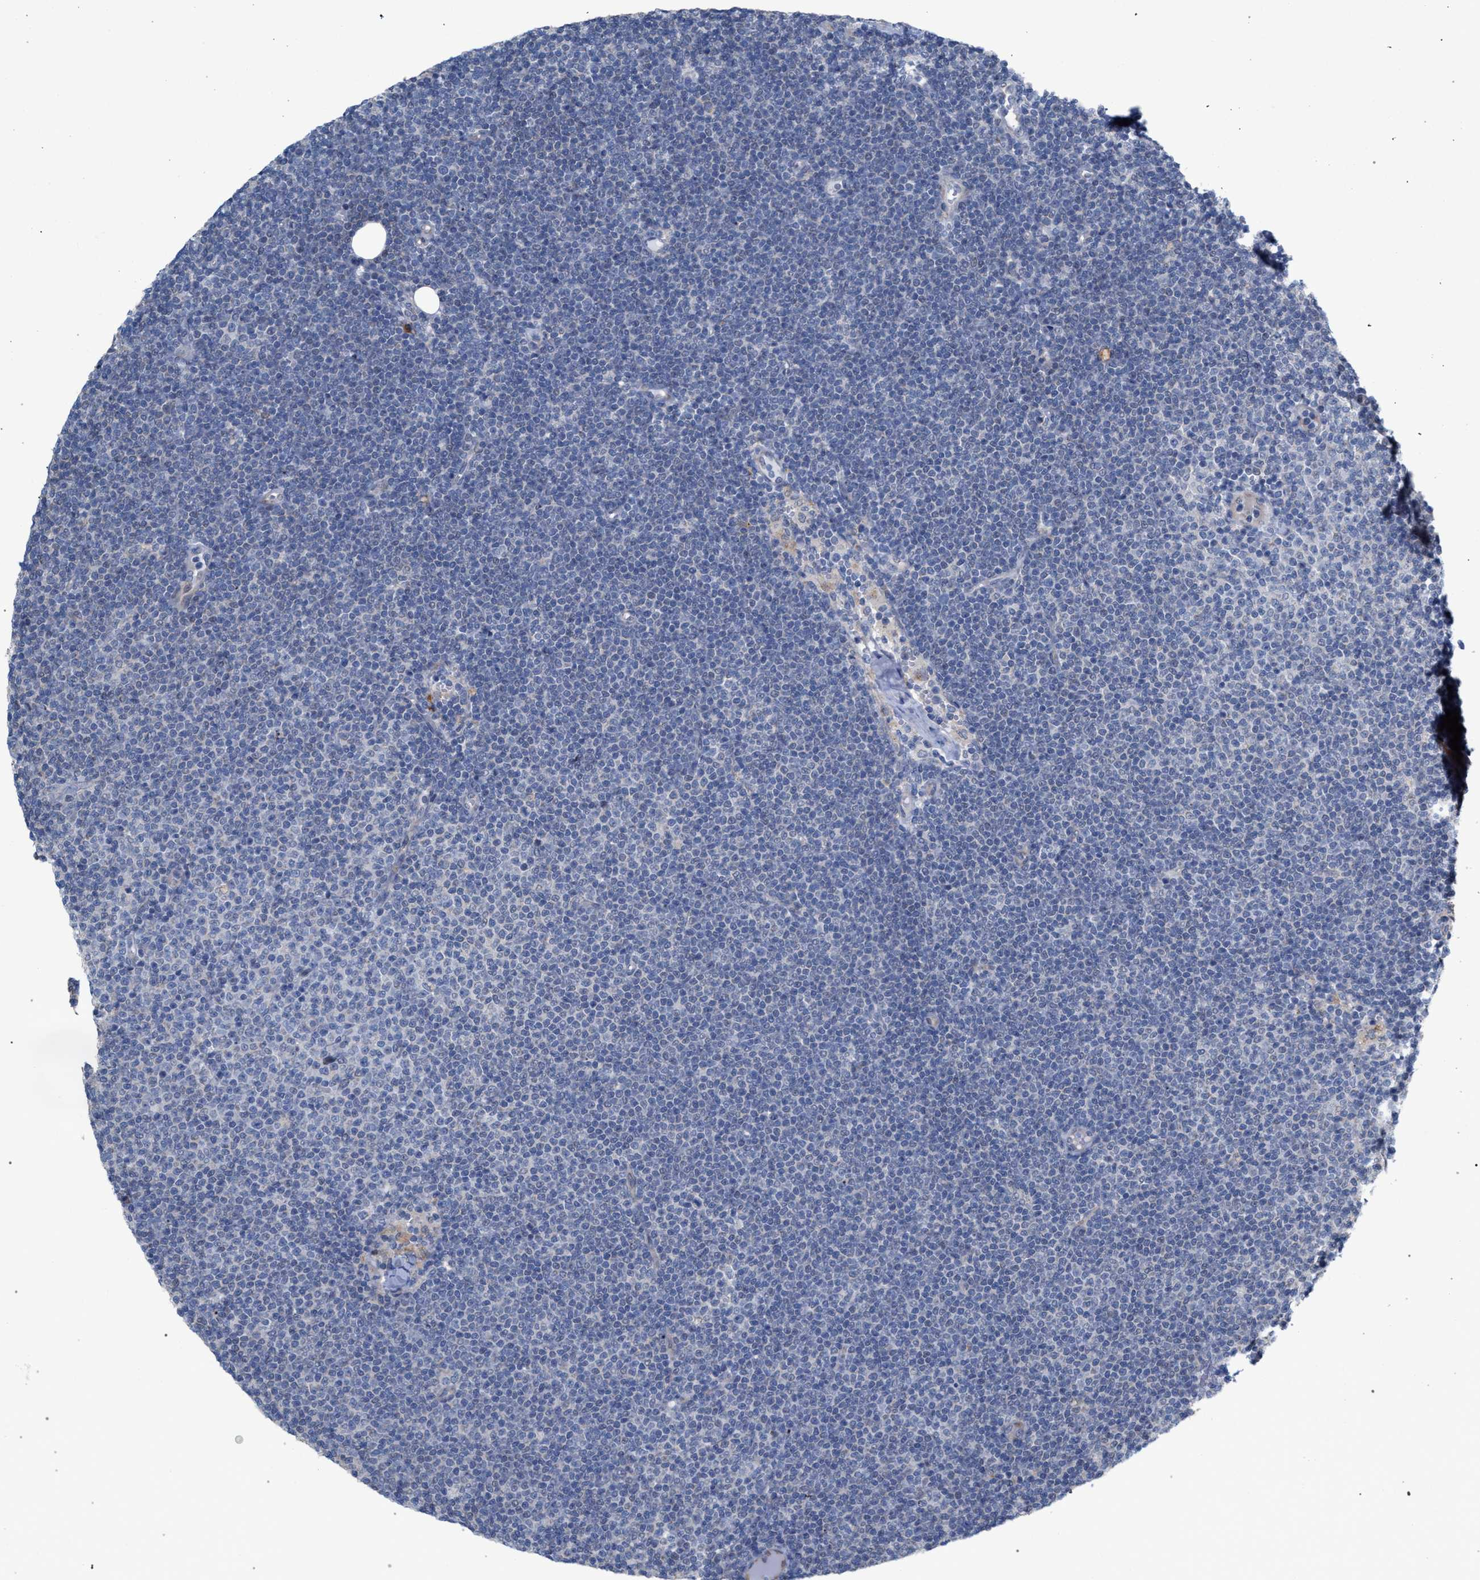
{"staining": {"intensity": "negative", "quantity": "none", "location": "none"}, "tissue": "lymphoma", "cell_type": "Tumor cells", "image_type": "cancer", "snomed": [{"axis": "morphology", "description": "Malignant lymphoma, non-Hodgkin's type, Low grade"}, {"axis": "topography", "description": "Lymph node"}], "caption": "Tumor cells are negative for protein expression in human lymphoma. (DAB (3,3'-diaminobenzidine) immunohistochemistry, high magnification).", "gene": "RNF135", "patient": {"sex": "female", "age": 53}}